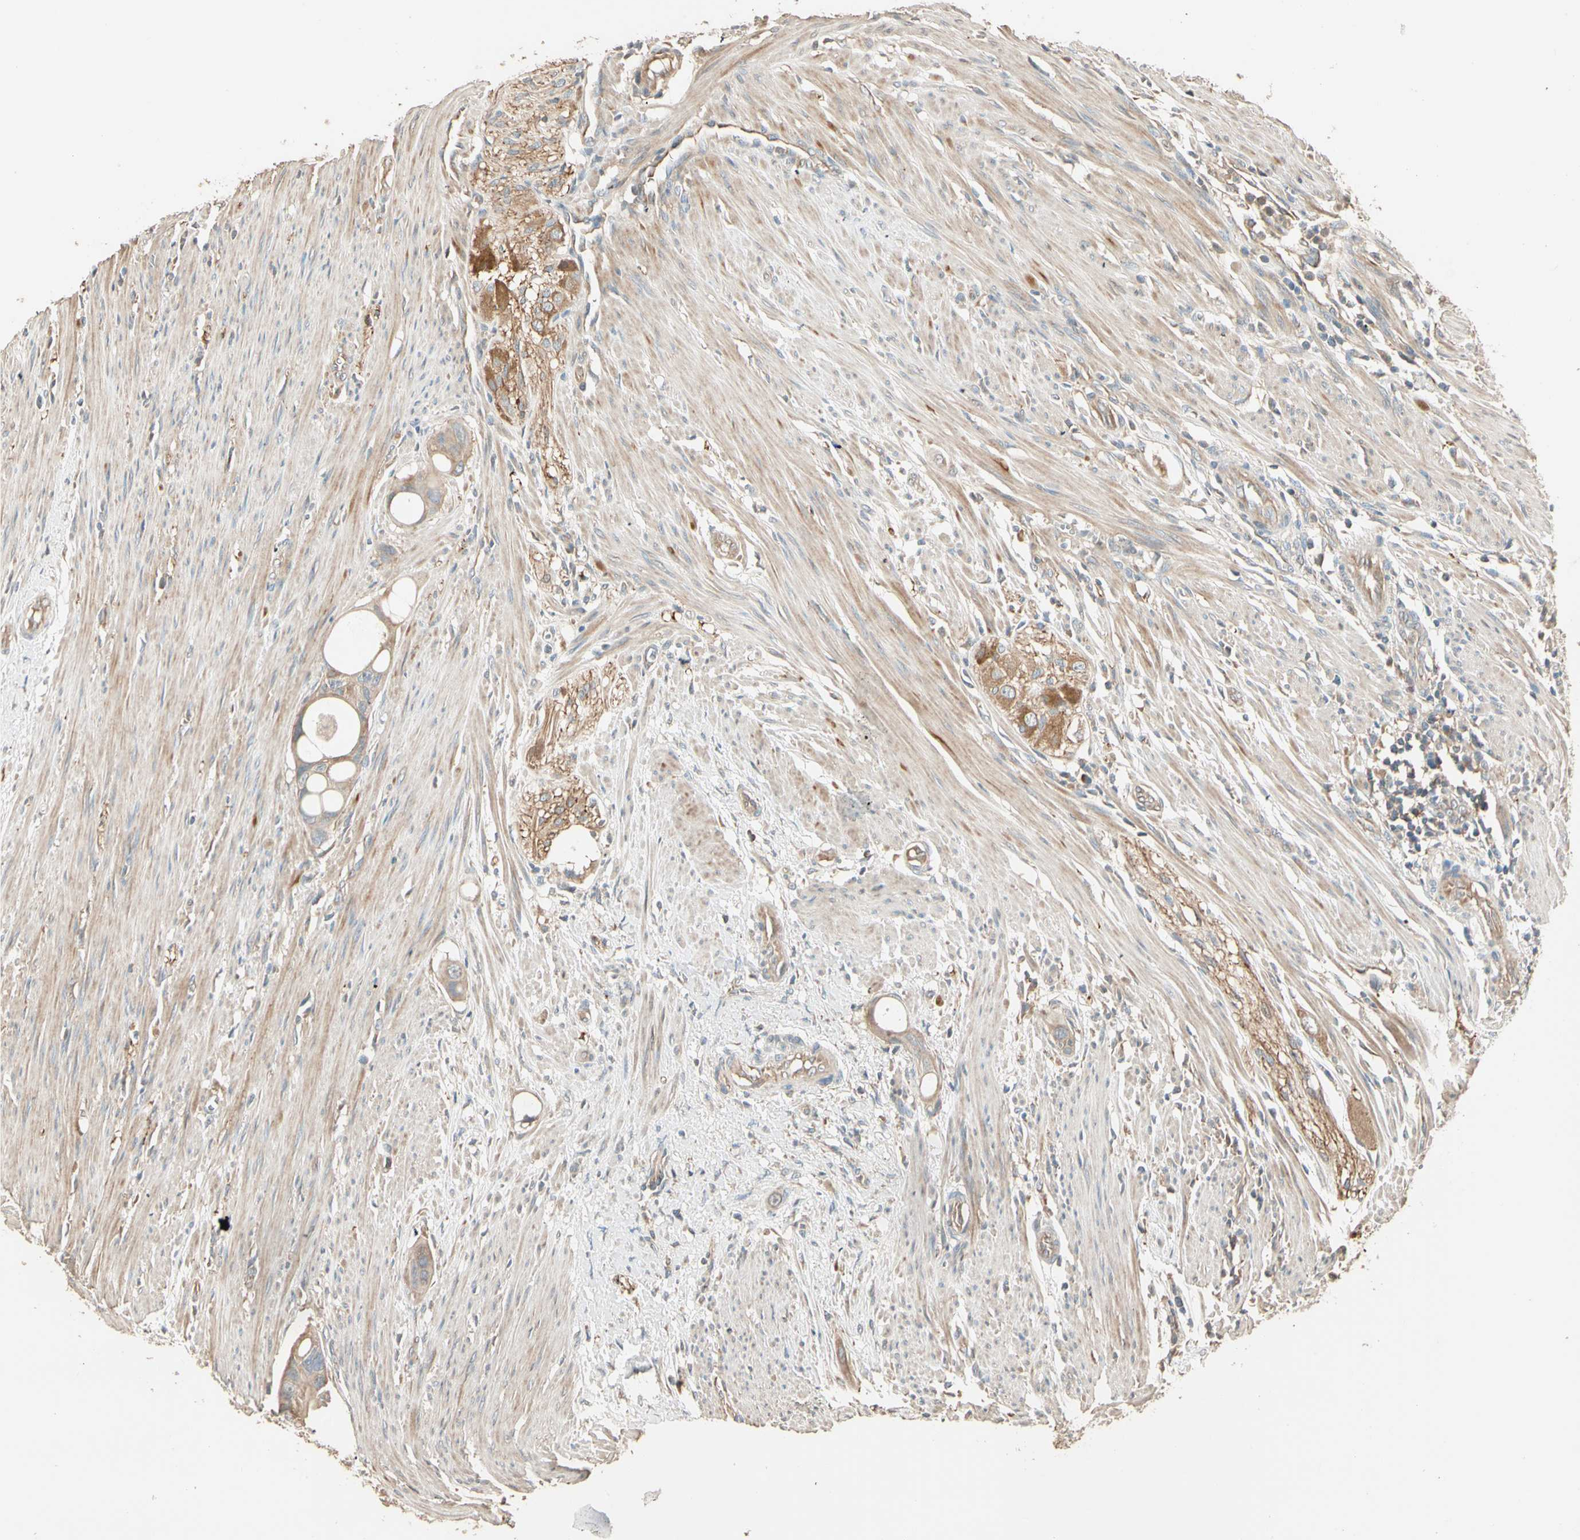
{"staining": {"intensity": "weak", "quantity": ">75%", "location": "cytoplasmic/membranous"}, "tissue": "colorectal cancer", "cell_type": "Tumor cells", "image_type": "cancer", "snomed": [{"axis": "morphology", "description": "Adenocarcinoma, NOS"}, {"axis": "topography", "description": "Colon"}], "caption": "Human colorectal adenocarcinoma stained with a brown dye reveals weak cytoplasmic/membranous positive staining in about >75% of tumor cells.", "gene": "TNFRSF21", "patient": {"sex": "female", "age": 57}}